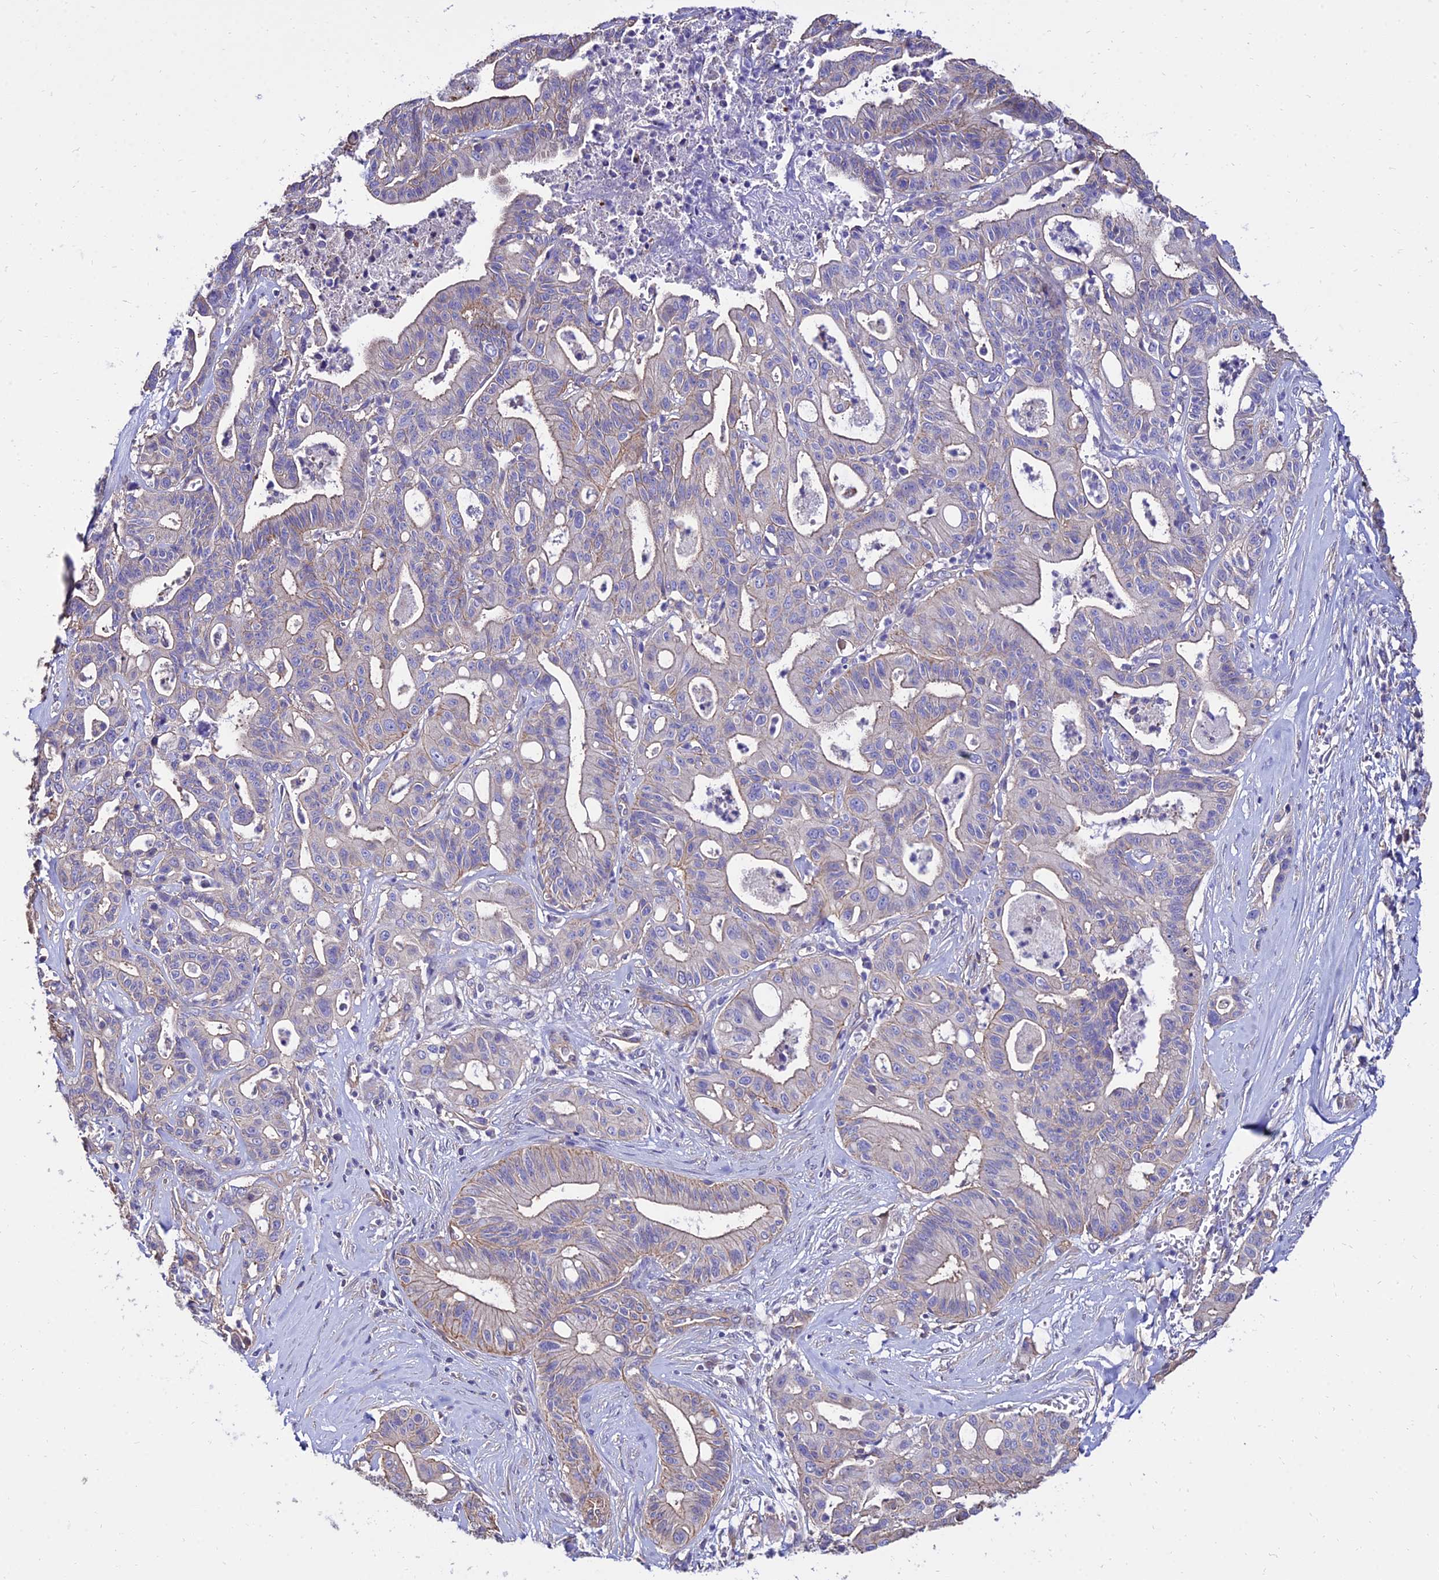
{"staining": {"intensity": "weak", "quantity": "<25%", "location": "cytoplasmic/membranous"}, "tissue": "ovarian cancer", "cell_type": "Tumor cells", "image_type": "cancer", "snomed": [{"axis": "morphology", "description": "Cystadenocarcinoma, mucinous, NOS"}, {"axis": "topography", "description": "Ovary"}], "caption": "This is an immunohistochemistry histopathology image of mucinous cystadenocarcinoma (ovarian). There is no expression in tumor cells.", "gene": "CALM2", "patient": {"sex": "female", "age": 70}}